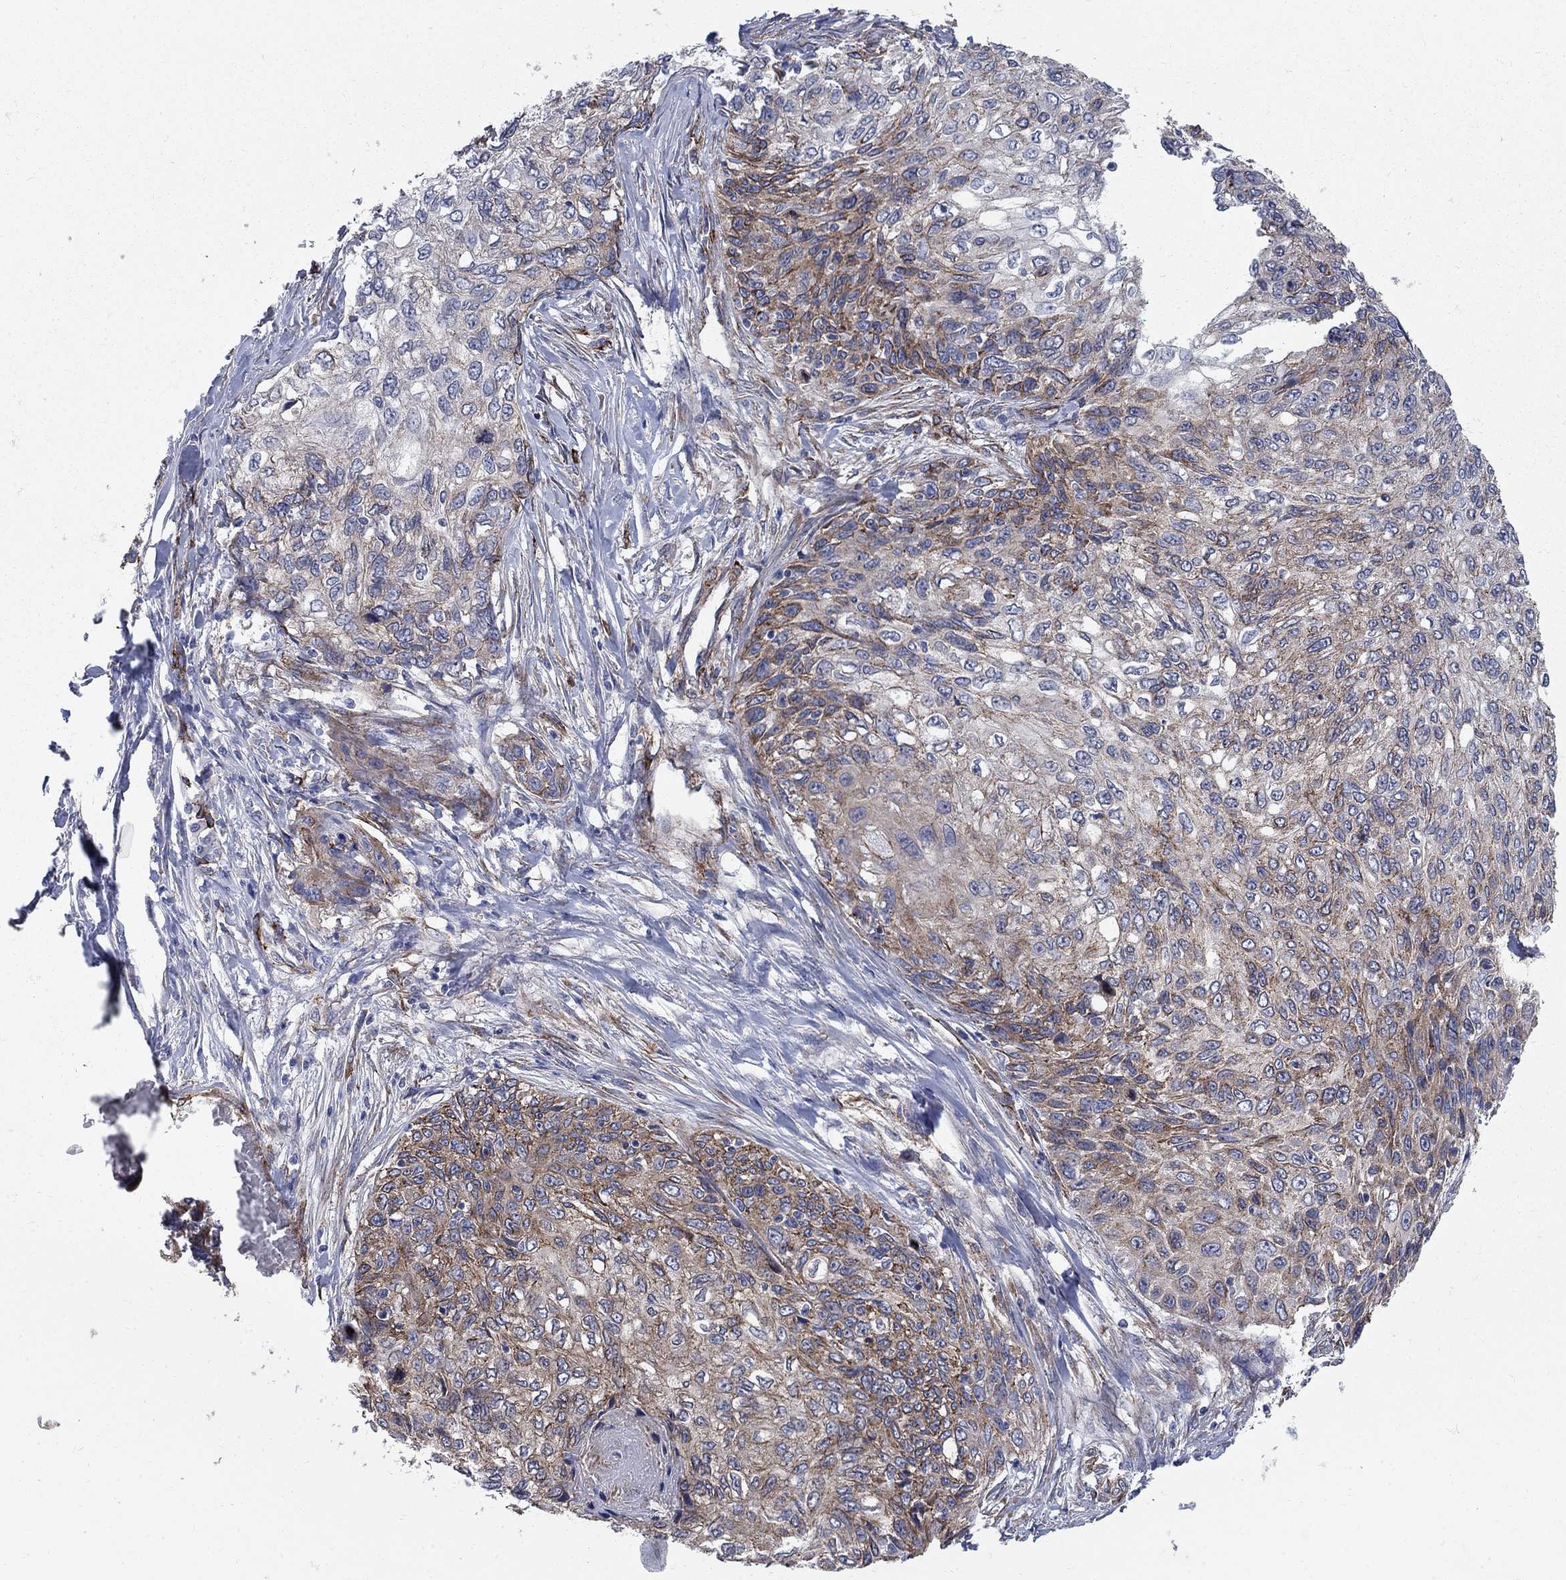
{"staining": {"intensity": "moderate", "quantity": "<25%", "location": "cytoplasmic/membranous"}, "tissue": "skin cancer", "cell_type": "Tumor cells", "image_type": "cancer", "snomed": [{"axis": "morphology", "description": "Squamous cell carcinoma, NOS"}, {"axis": "topography", "description": "Skin"}], "caption": "Skin squamous cell carcinoma was stained to show a protein in brown. There is low levels of moderate cytoplasmic/membranous positivity in approximately <25% of tumor cells. The protein of interest is shown in brown color, while the nuclei are stained blue.", "gene": "SEPTIN8", "patient": {"sex": "male", "age": 92}}